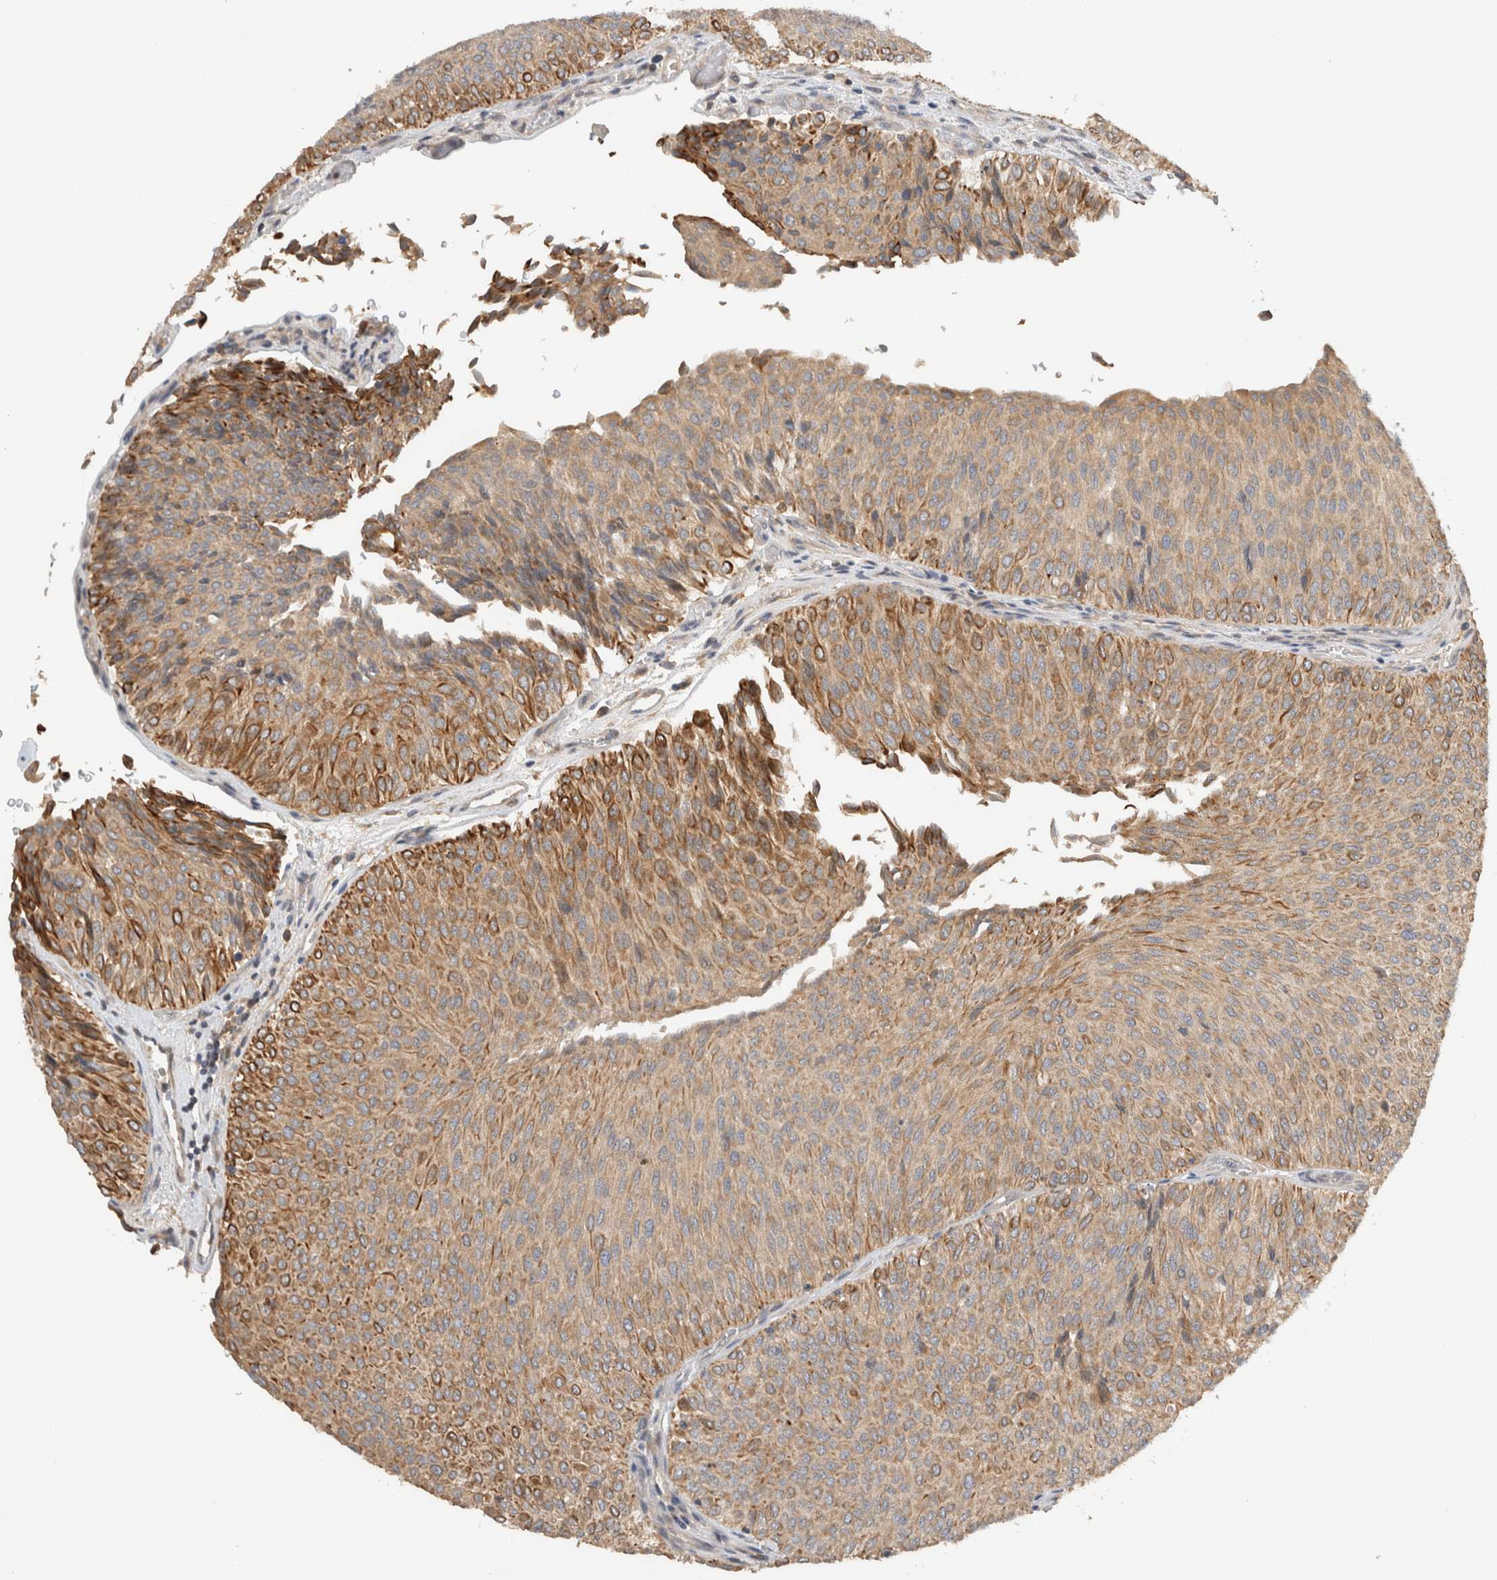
{"staining": {"intensity": "moderate", "quantity": ">75%", "location": "cytoplasmic/membranous"}, "tissue": "urothelial cancer", "cell_type": "Tumor cells", "image_type": "cancer", "snomed": [{"axis": "morphology", "description": "Urothelial carcinoma, Low grade"}, {"axis": "topography", "description": "Urinary bladder"}], "caption": "Moderate cytoplasmic/membranous staining for a protein is appreciated in approximately >75% of tumor cells of urothelial cancer using immunohistochemistry.", "gene": "ARMC9", "patient": {"sex": "male", "age": 78}}